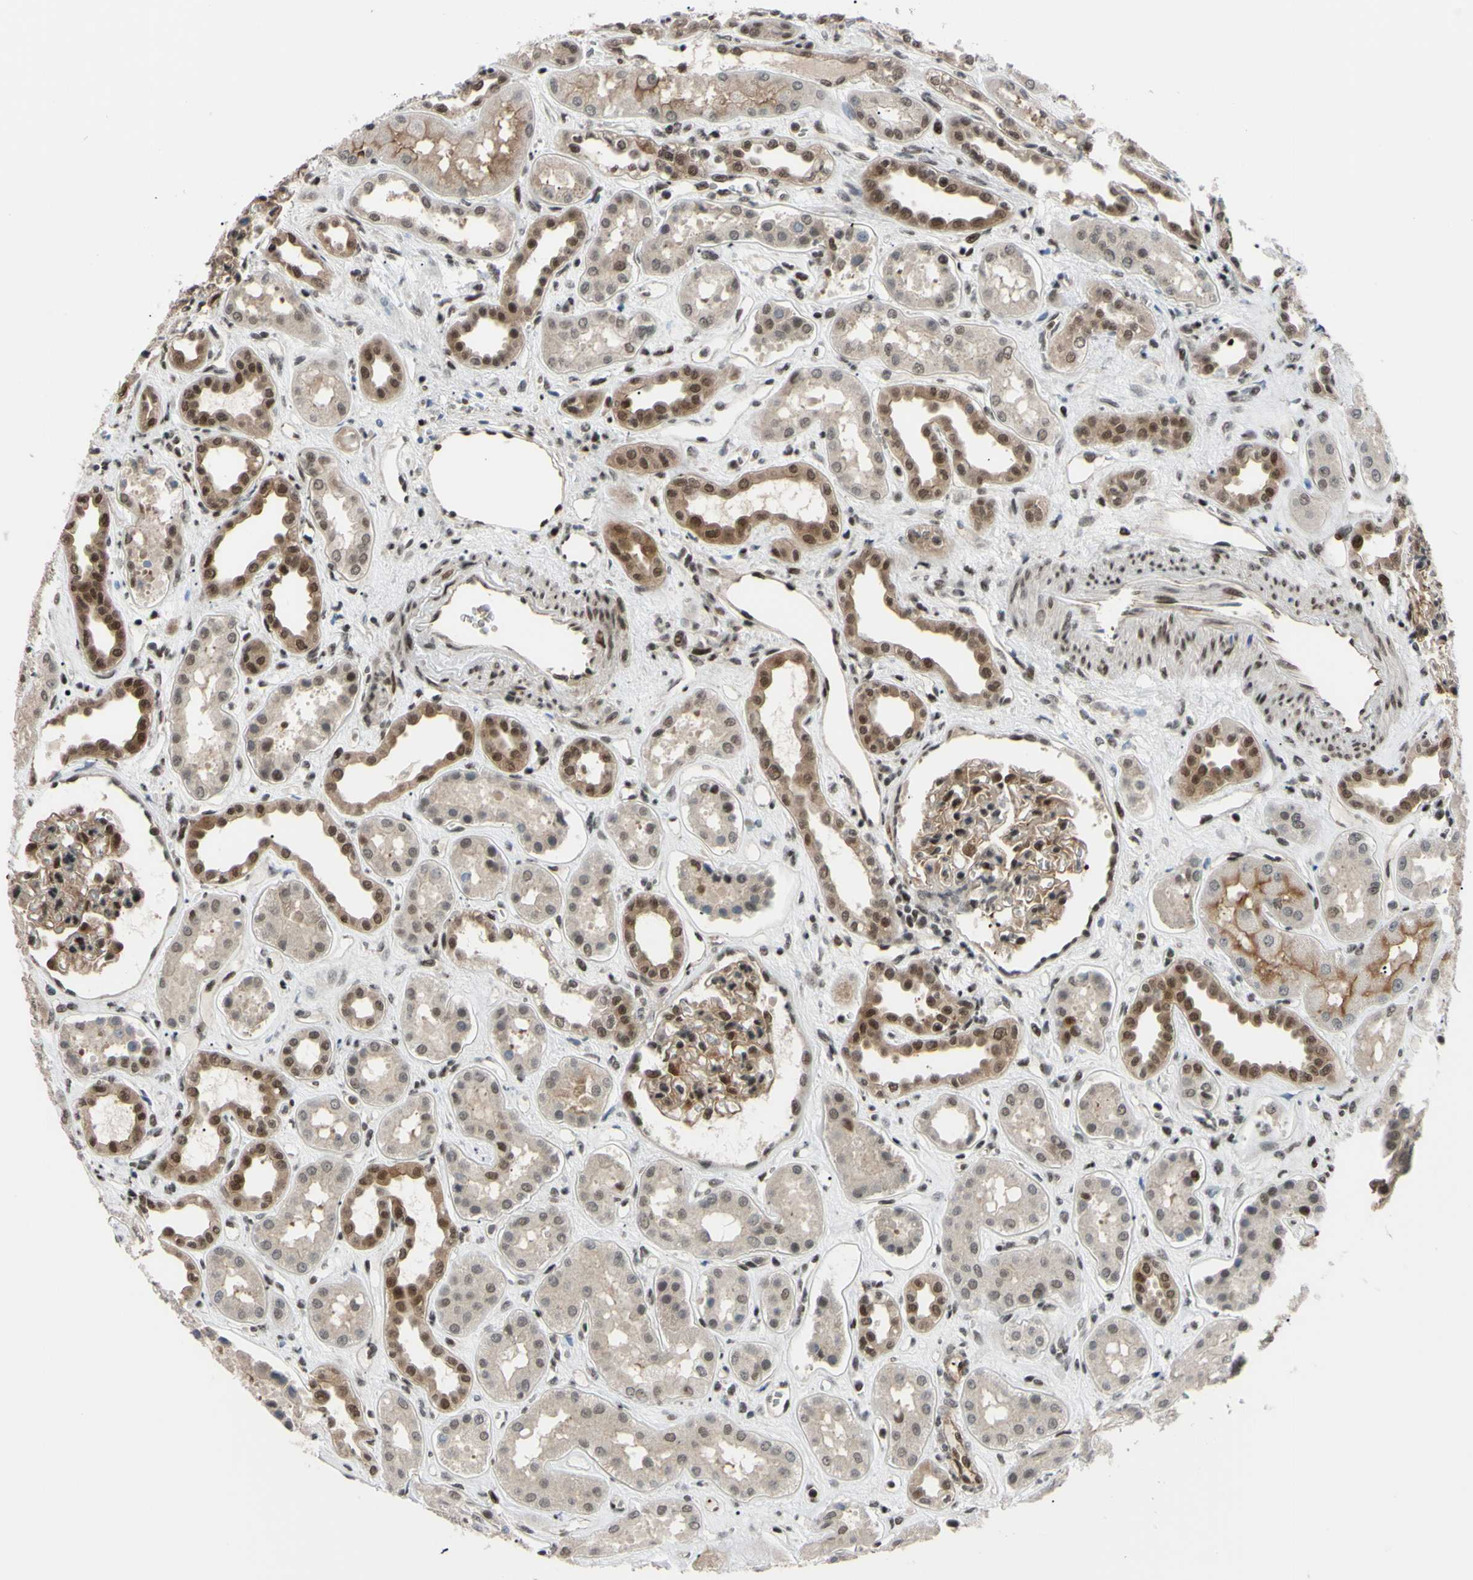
{"staining": {"intensity": "moderate", "quantity": ">75%", "location": "cytoplasmic/membranous,nuclear"}, "tissue": "kidney", "cell_type": "Cells in glomeruli", "image_type": "normal", "snomed": [{"axis": "morphology", "description": "Normal tissue, NOS"}, {"axis": "topography", "description": "Kidney"}], "caption": "This micrograph shows immunohistochemistry staining of benign human kidney, with medium moderate cytoplasmic/membranous,nuclear staining in approximately >75% of cells in glomeruli.", "gene": "THAP12", "patient": {"sex": "male", "age": 59}}